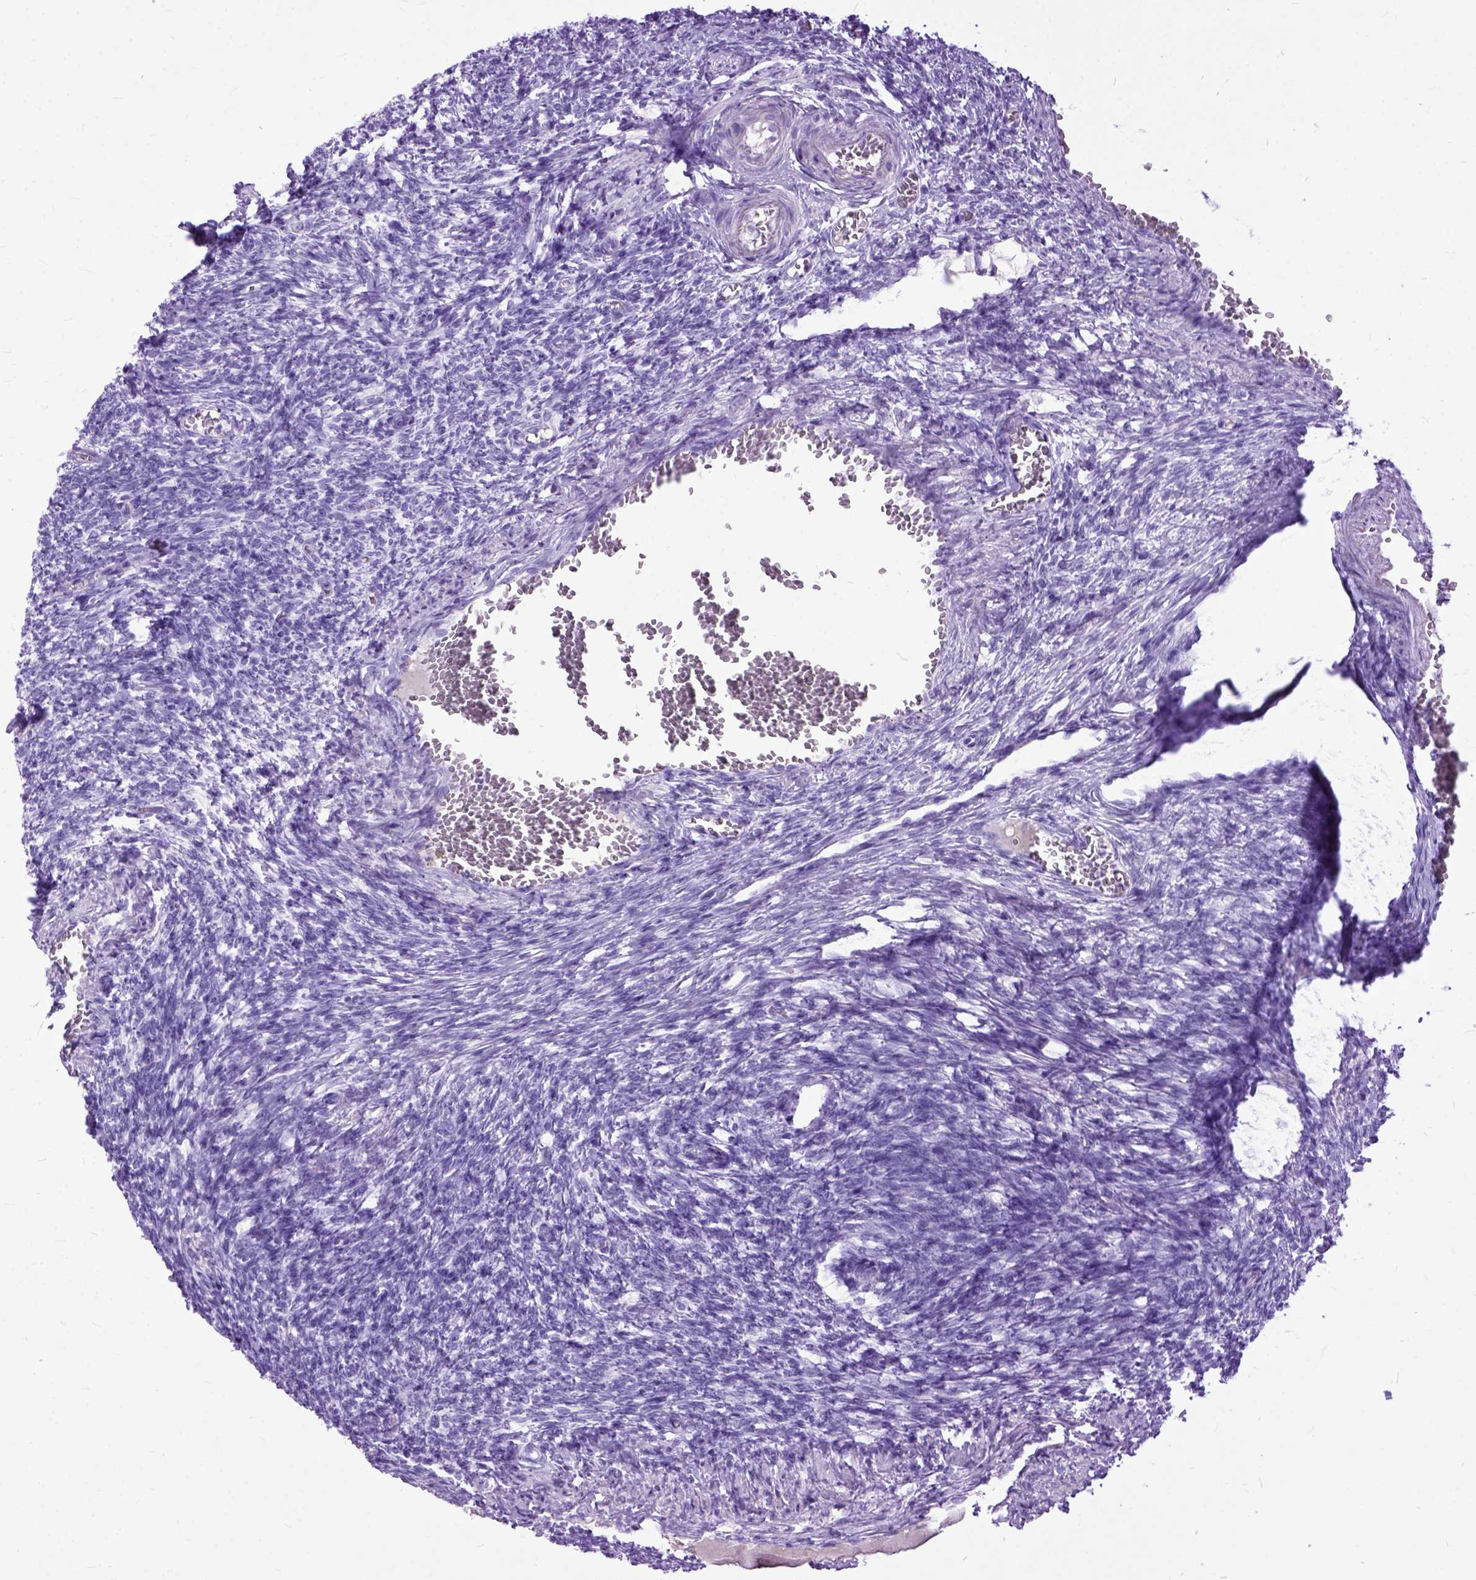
{"staining": {"intensity": "negative", "quantity": "none", "location": "none"}, "tissue": "ovary", "cell_type": "Follicle cells", "image_type": "normal", "snomed": [{"axis": "morphology", "description": "Normal tissue, NOS"}, {"axis": "topography", "description": "Ovary"}], "caption": "This micrograph is of benign ovary stained with IHC to label a protein in brown with the nuclei are counter-stained blue. There is no positivity in follicle cells. (DAB IHC visualized using brightfield microscopy, high magnification).", "gene": "GNGT1", "patient": {"sex": "female", "age": 39}}